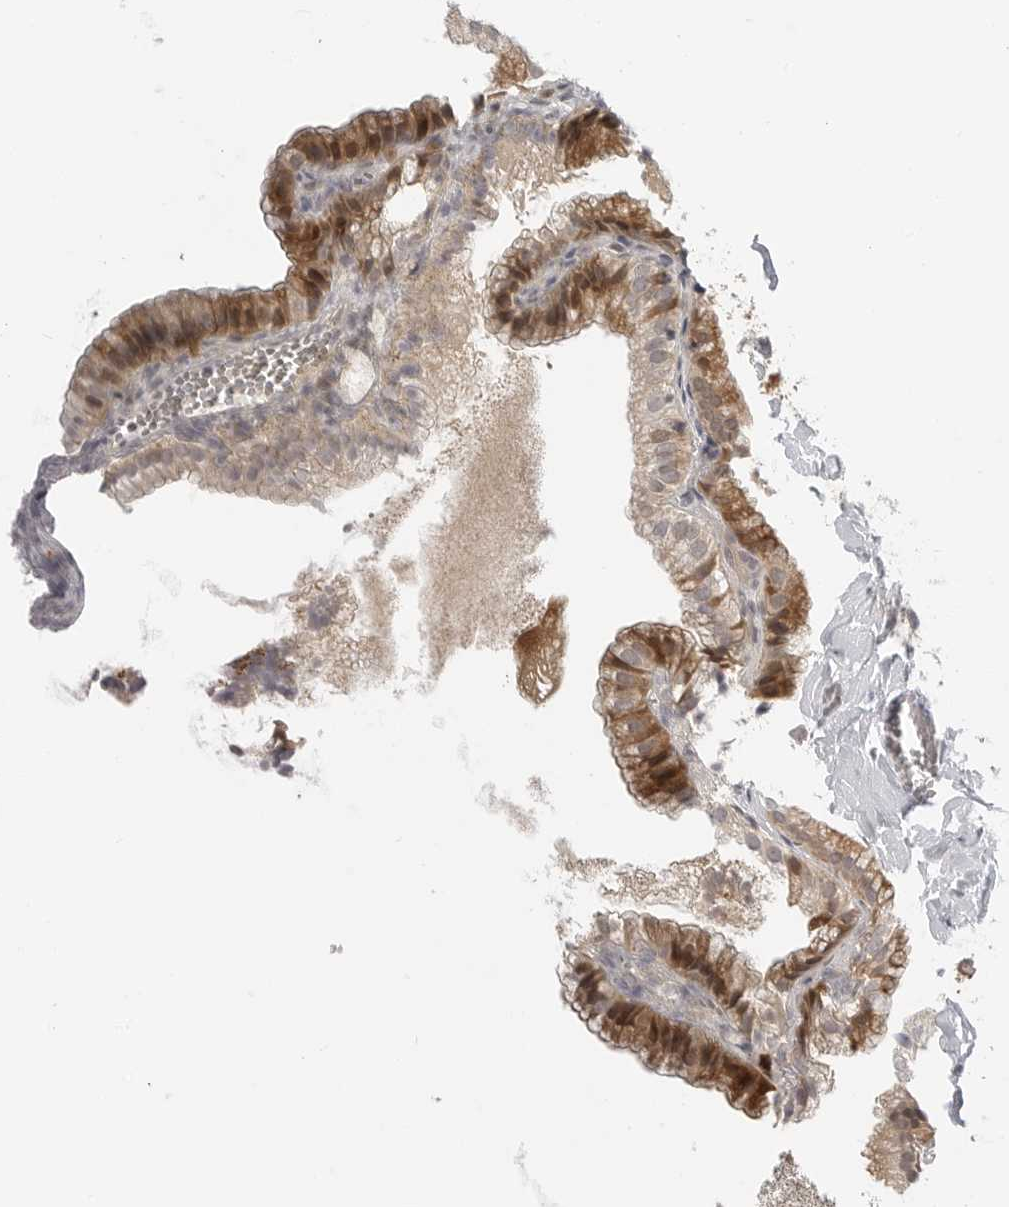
{"staining": {"intensity": "moderate", "quantity": "25%-75%", "location": "cytoplasmic/membranous"}, "tissue": "gallbladder", "cell_type": "Glandular cells", "image_type": "normal", "snomed": [{"axis": "morphology", "description": "Normal tissue, NOS"}, {"axis": "topography", "description": "Gallbladder"}], "caption": "Protein expression analysis of normal human gallbladder reveals moderate cytoplasmic/membranous positivity in approximately 25%-75% of glandular cells. (DAB (3,3'-diaminobenzidine) = brown stain, brightfield microscopy at high magnification).", "gene": "CTIF", "patient": {"sex": "male", "age": 38}}